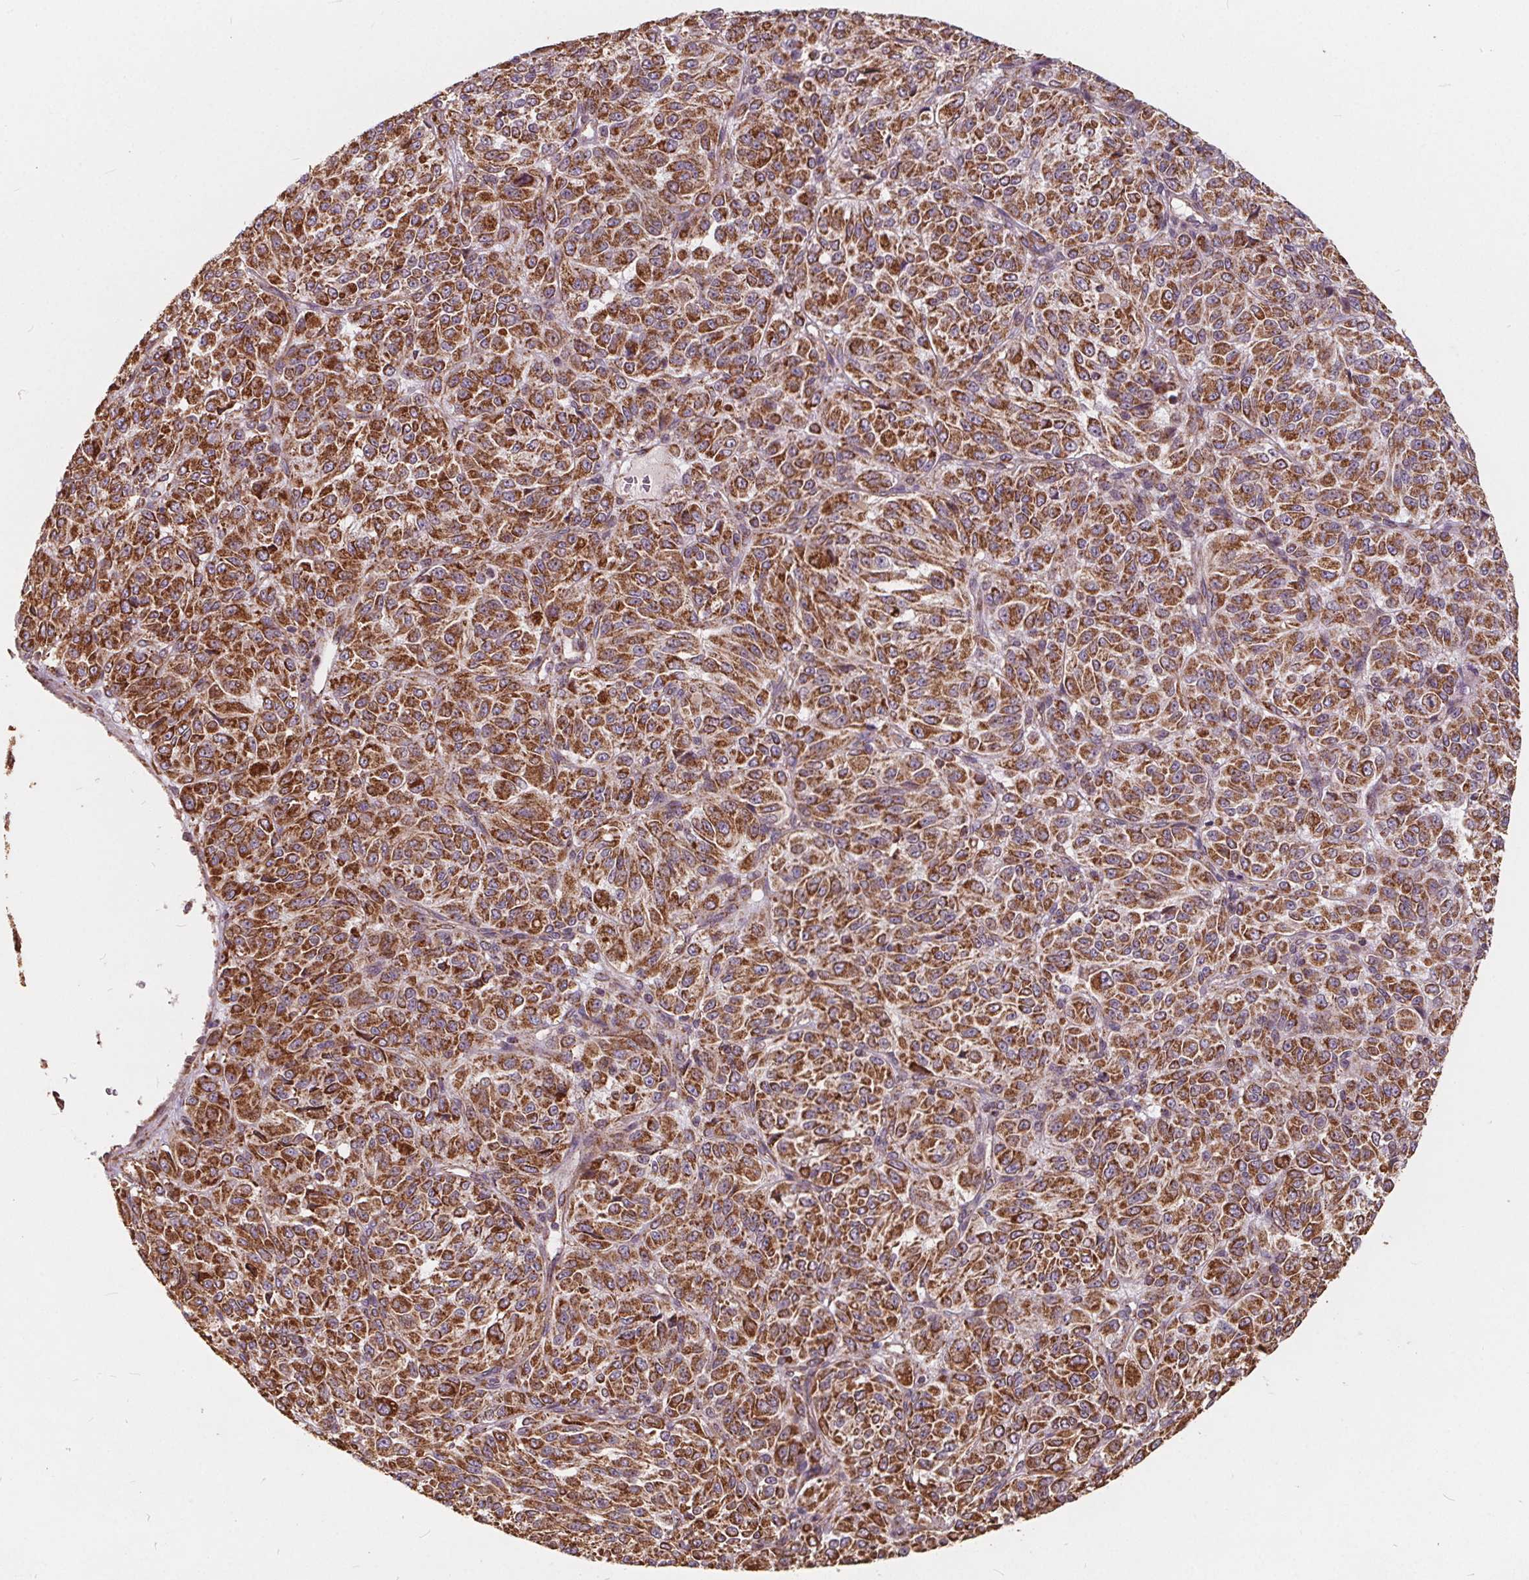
{"staining": {"intensity": "moderate", "quantity": ">75%", "location": "cytoplasmic/membranous"}, "tissue": "melanoma", "cell_type": "Tumor cells", "image_type": "cancer", "snomed": [{"axis": "morphology", "description": "Malignant melanoma, Metastatic site"}, {"axis": "topography", "description": "Brain"}], "caption": "Tumor cells reveal medium levels of moderate cytoplasmic/membranous positivity in about >75% of cells in malignant melanoma (metastatic site).", "gene": "PLSCR3", "patient": {"sex": "female", "age": 56}}